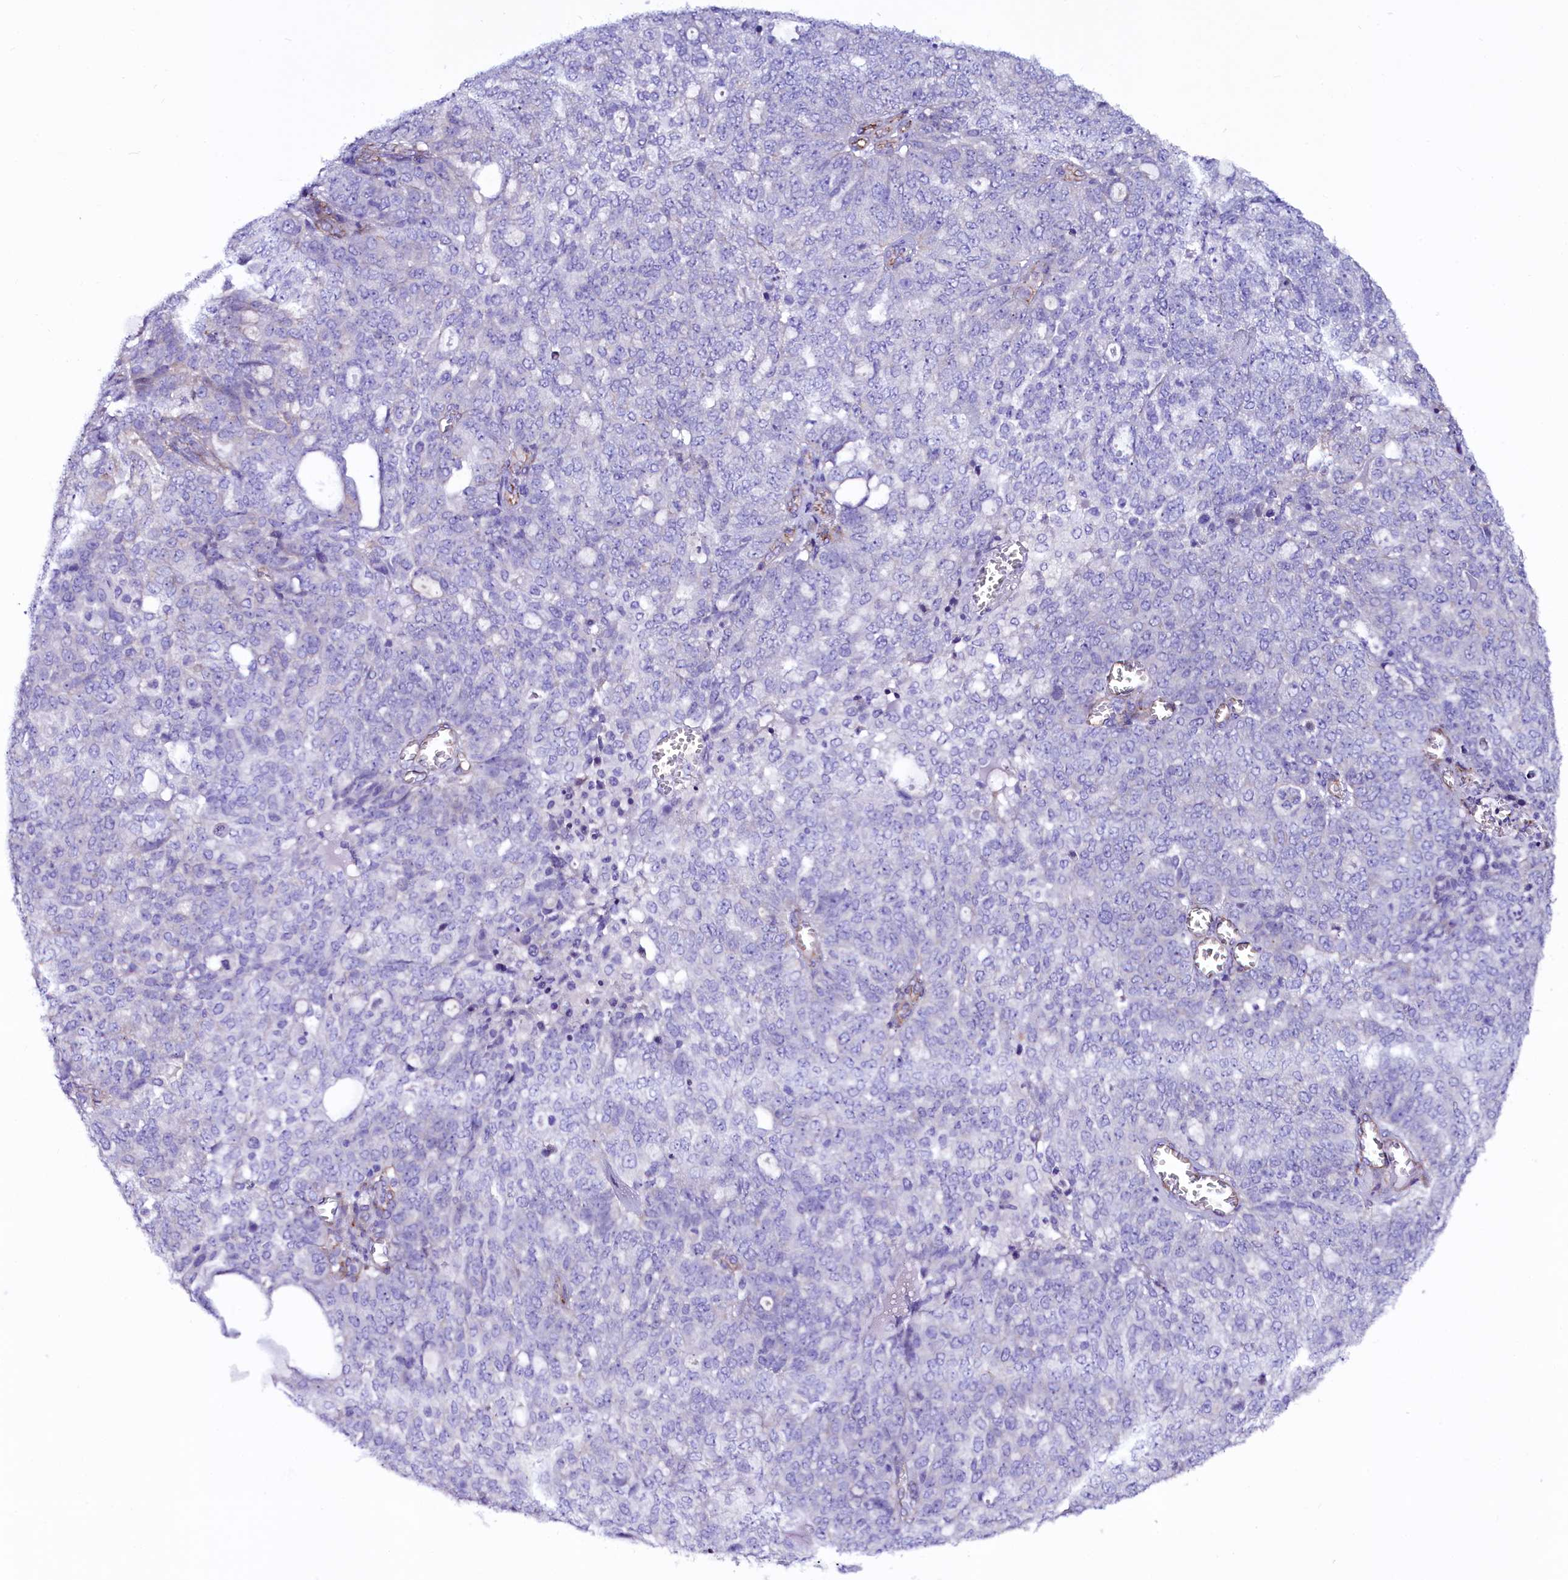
{"staining": {"intensity": "negative", "quantity": "none", "location": "none"}, "tissue": "ovarian cancer", "cell_type": "Tumor cells", "image_type": "cancer", "snomed": [{"axis": "morphology", "description": "Cystadenocarcinoma, serous, NOS"}, {"axis": "topography", "description": "Soft tissue"}, {"axis": "topography", "description": "Ovary"}], "caption": "High power microscopy image of an immunohistochemistry image of ovarian serous cystadenocarcinoma, revealing no significant expression in tumor cells.", "gene": "SLF1", "patient": {"sex": "female", "age": 57}}